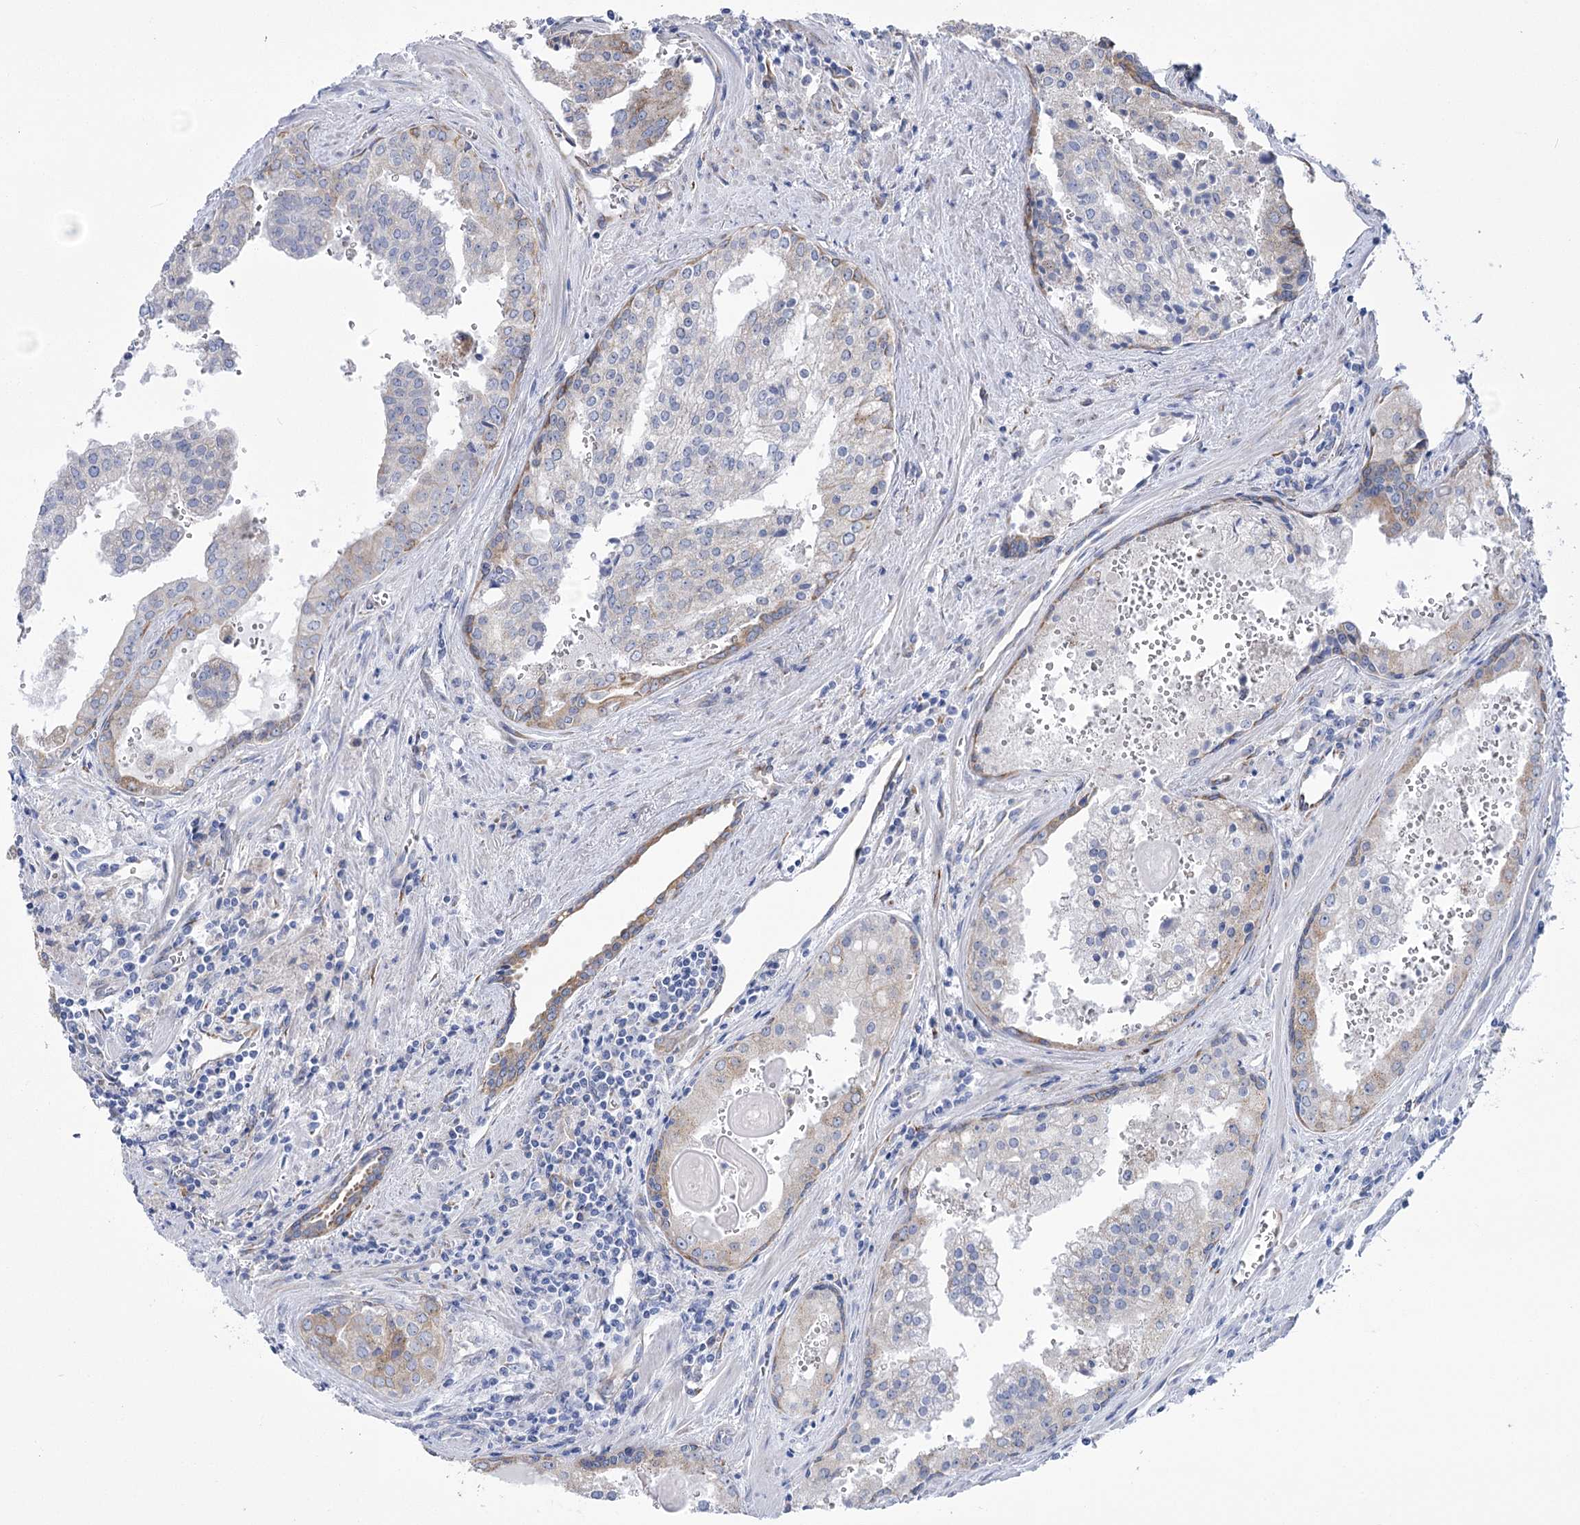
{"staining": {"intensity": "negative", "quantity": "none", "location": "none"}, "tissue": "prostate cancer", "cell_type": "Tumor cells", "image_type": "cancer", "snomed": [{"axis": "morphology", "description": "Adenocarcinoma, High grade"}, {"axis": "topography", "description": "Prostate"}], "caption": "Protein analysis of adenocarcinoma (high-grade) (prostate) displays no significant expression in tumor cells. (Brightfield microscopy of DAB (3,3'-diaminobenzidine) immunohistochemistry at high magnification).", "gene": "YTHDC2", "patient": {"sex": "male", "age": 68}}